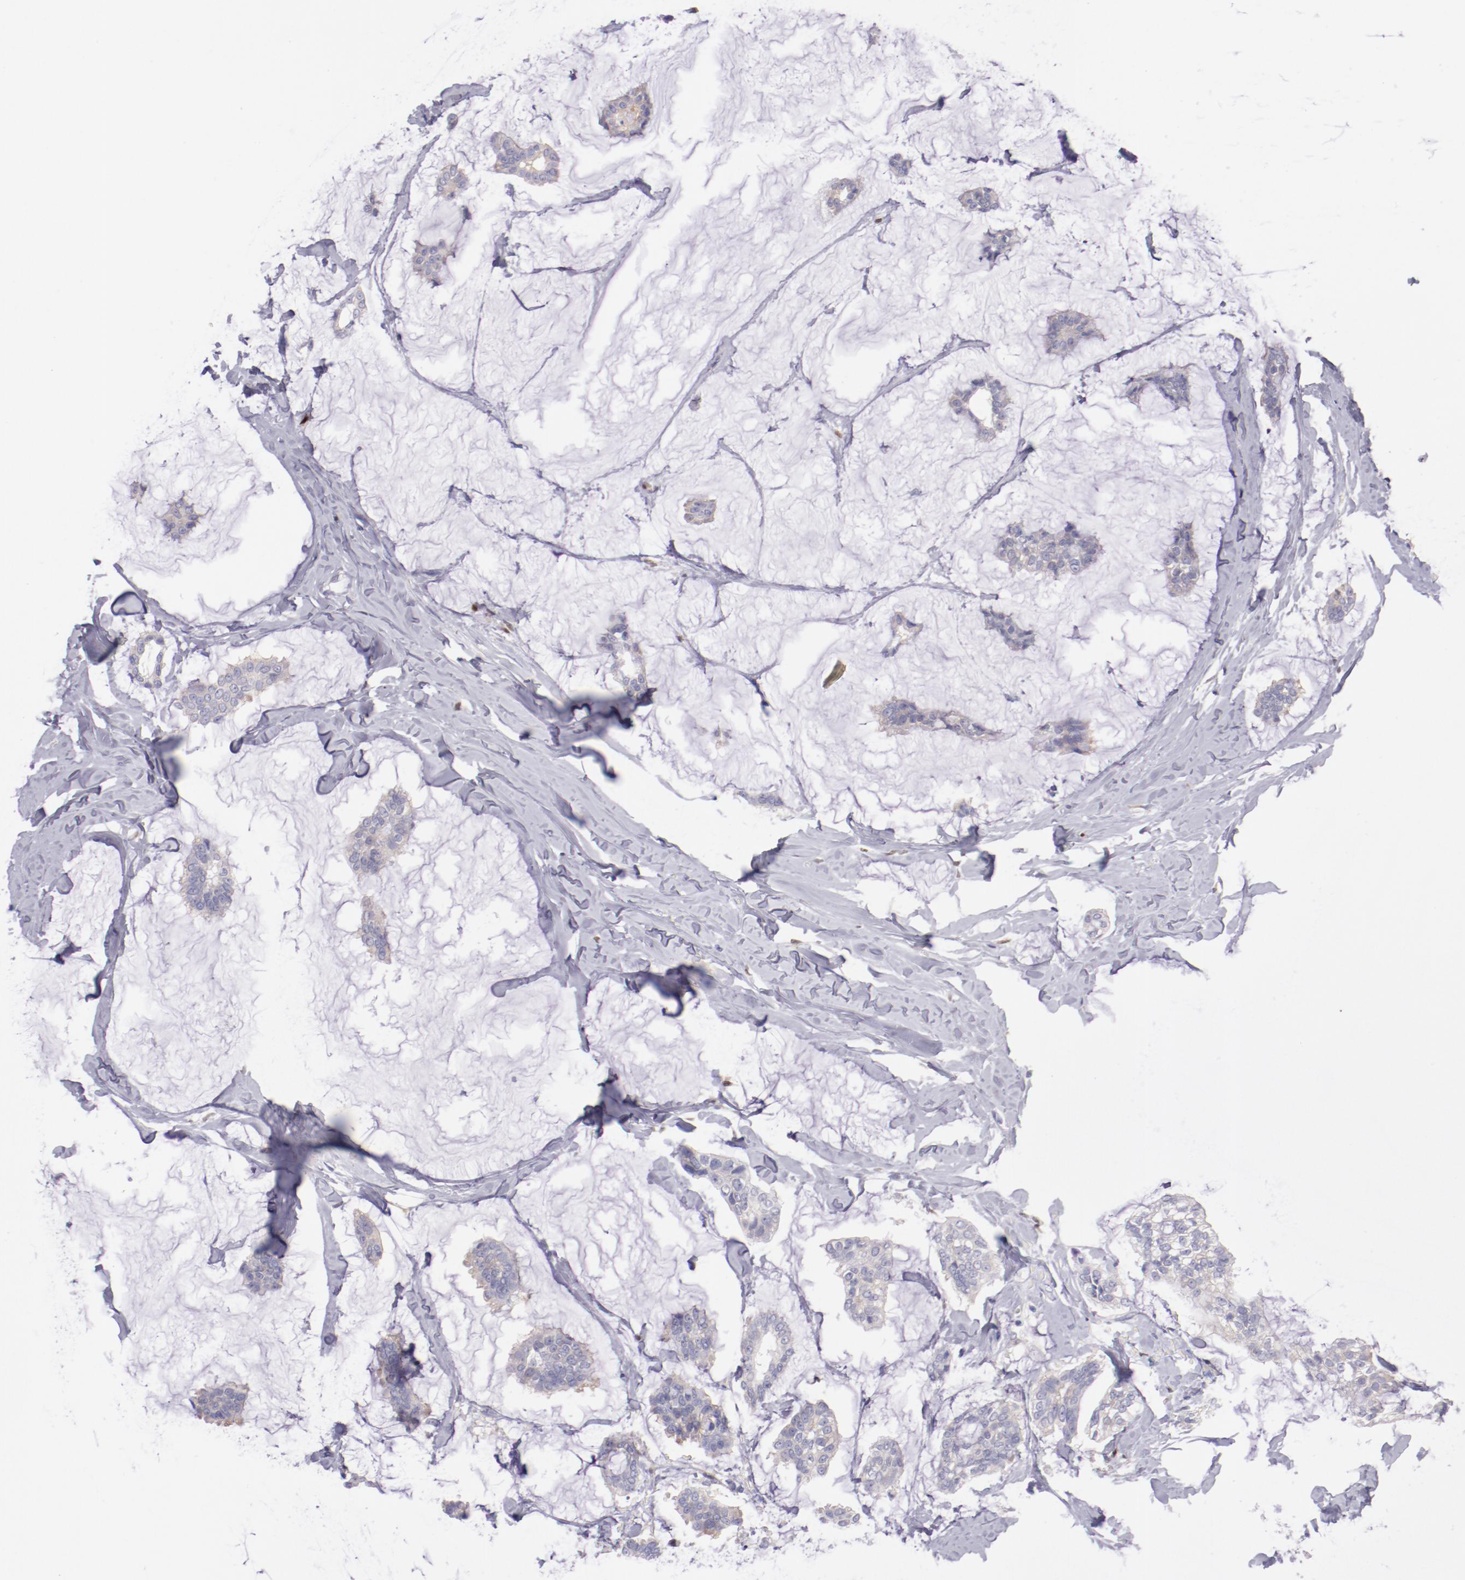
{"staining": {"intensity": "weak", "quantity": ">75%", "location": "cytoplasmic/membranous"}, "tissue": "breast cancer", "cell_type": "Tumor cells", "image_type": "cancer", "snomed": [{"axis": "morphology", "description": "Duct carcinoma"}, {"axis": "topography", "description": "Breast"}], "caption": "Protein analysis of breast cancer (infiltrating ductal carcinoma) tissue shows weak cytoplasmic/membranous expression in about >75% of tumor cells.", "gene": "IRF8", "patient": {"sex": "female", "age": 93}}